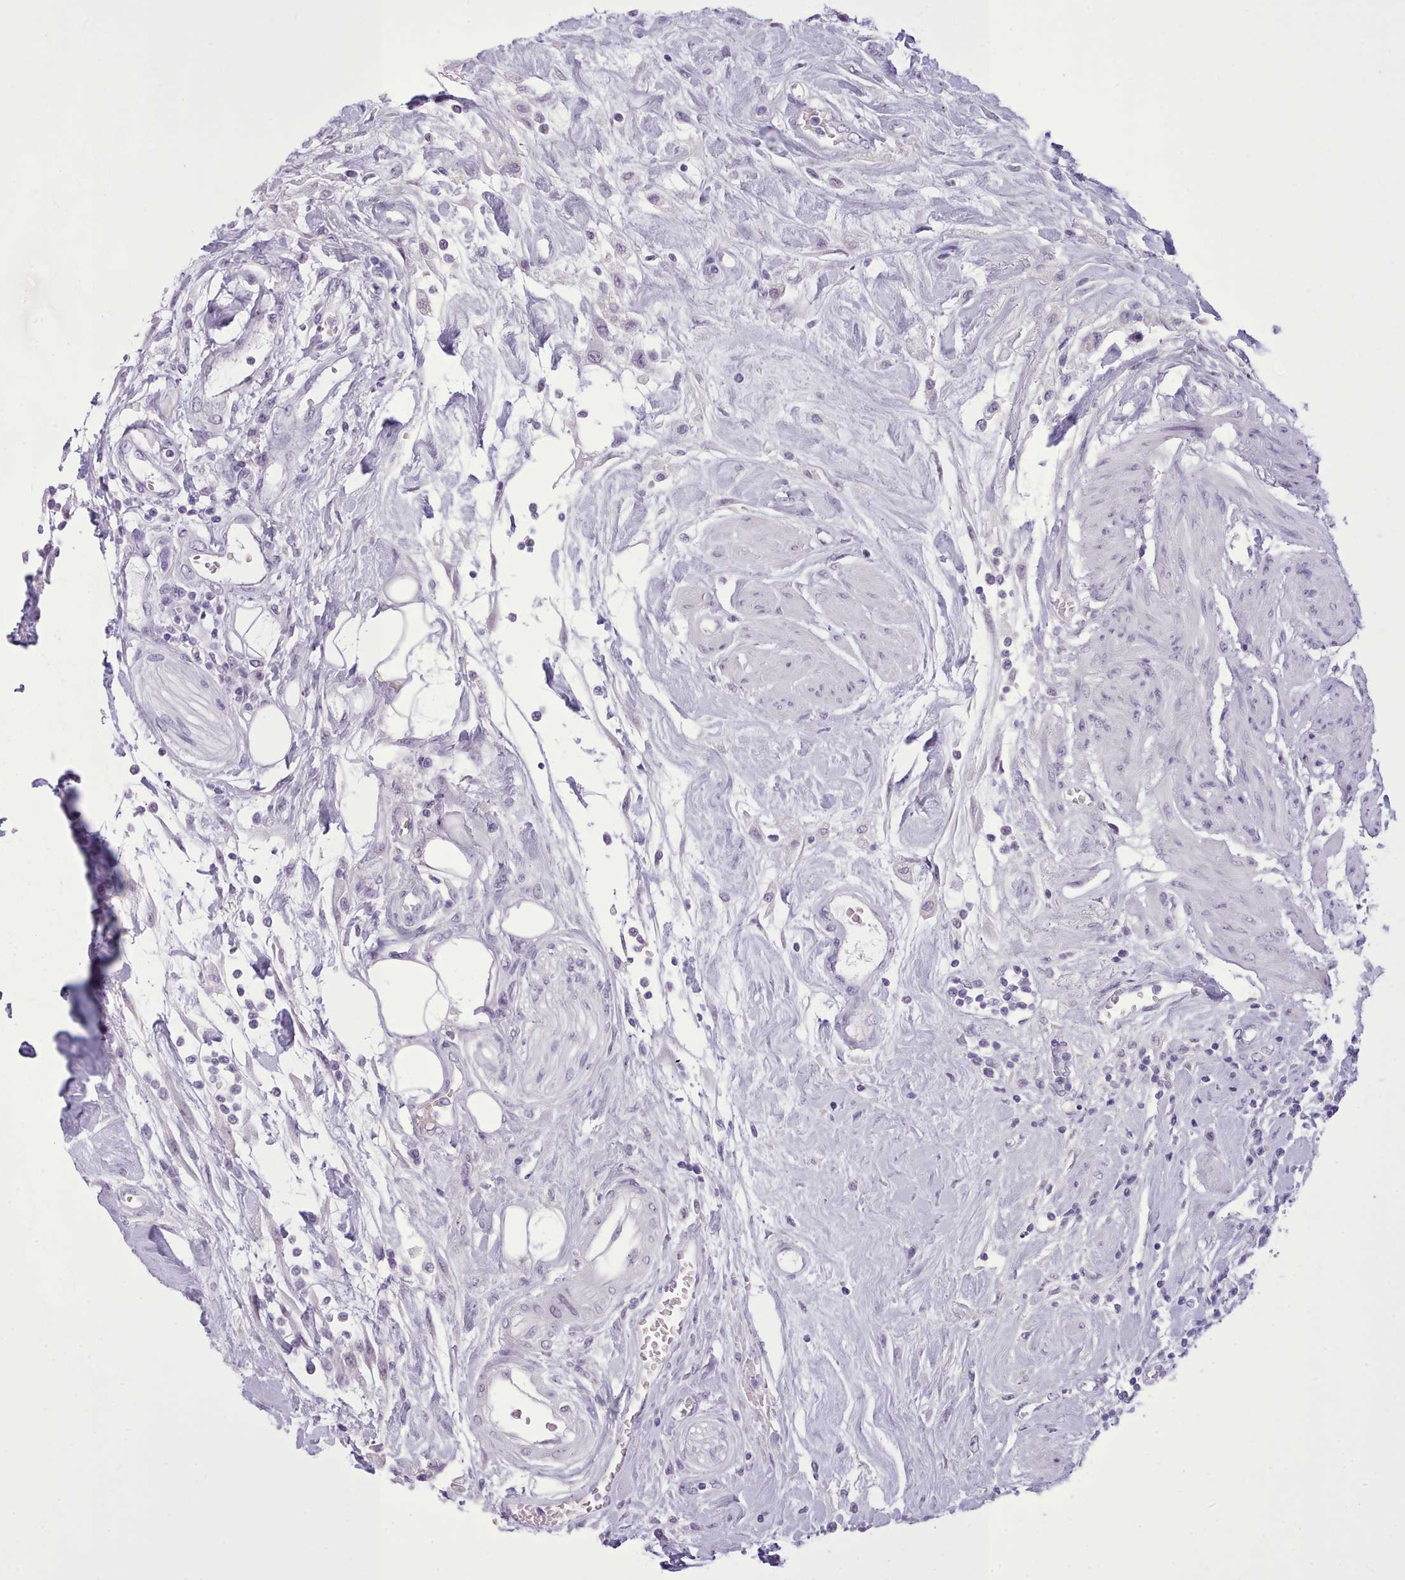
{"staining": {"intensity": "negative", "quantity": "none", "location": "none"}, "tissue": "urothelial cancer", "cell_type": "Tumor cells", "image_type": "cancer", "snomed": [{"axis": "morphology", "description": "Urothelial carcinoma, High grade"}, {"axis": "topography", "description": "Urinary bladder"}], "caption": "The micrograph shows no significant expression in tumor cells of high-grade urothelial carcinoma. (DAB (3,3'-diaminobenzidine) immunohistochemistry with hematoxylin counter stain).", "gene": "FBXO48", "patient": {"sex": "female", "age": 79}}